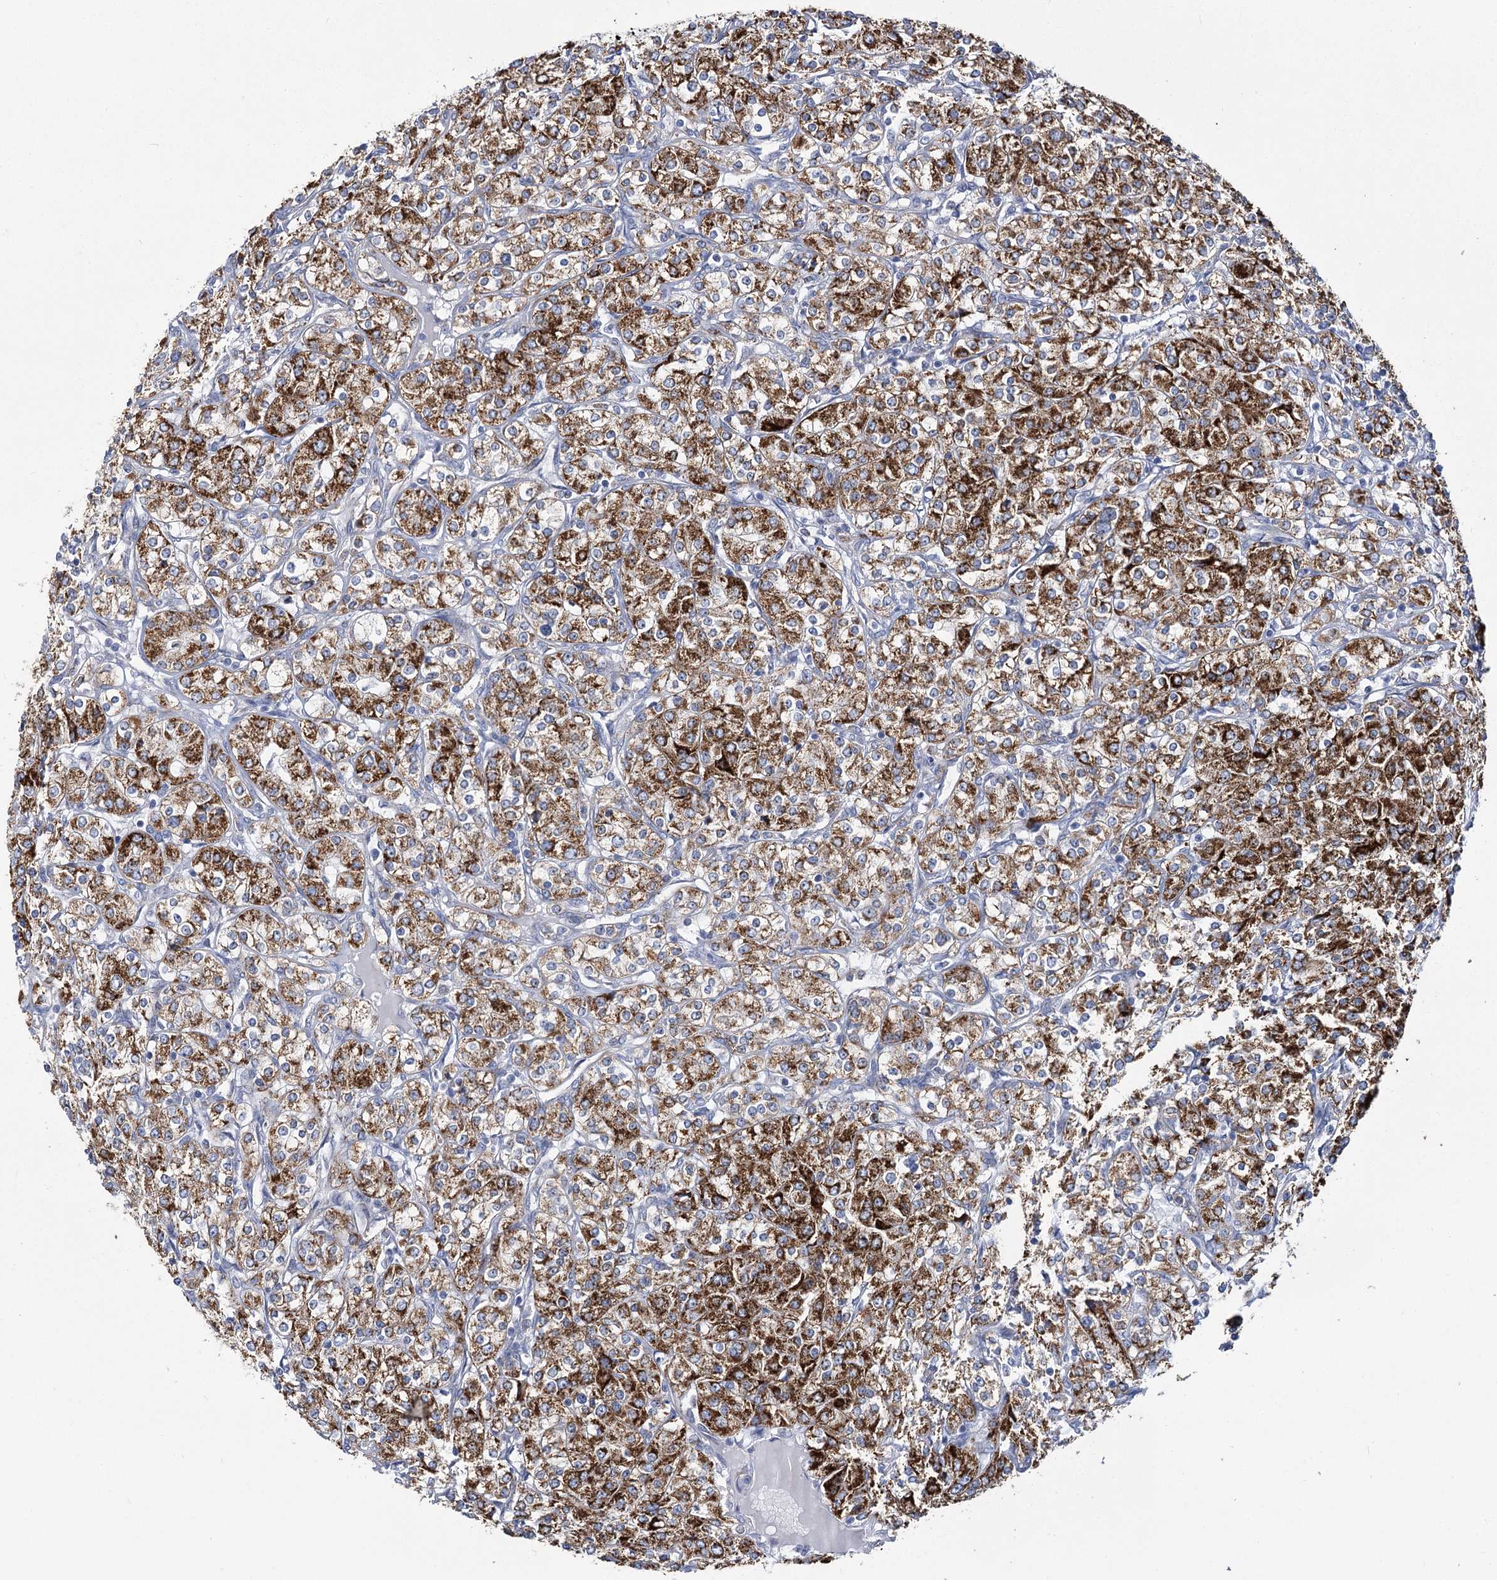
{"staining": {"intensity": "strong", "quantity": ">75%", "location": "cytoplasmic/membranous"}, "tissue": "renal cancer", "cell_type": "Tumor cells", "image_type": "cancer", "snomed": [{"axis": "morphology", "description": "Adenocarcinoma, NOS"}, {"axis": "topography", "description": "Kidney"}], "caption": "Immunohistochemistry (IHC) photomicrograph of neoplastic tissue: adenocarcinoma (renal) stained using immunohistochemistry (IHC) demonstrates high levels of strong protein expression localized specifically in the cytoplasmic/membranous of tumor cells, appearing as a cytoplasmic/membranous brown color.", "gene": "THUMPD3", "patient": {"sex": "male", "age": 77}}